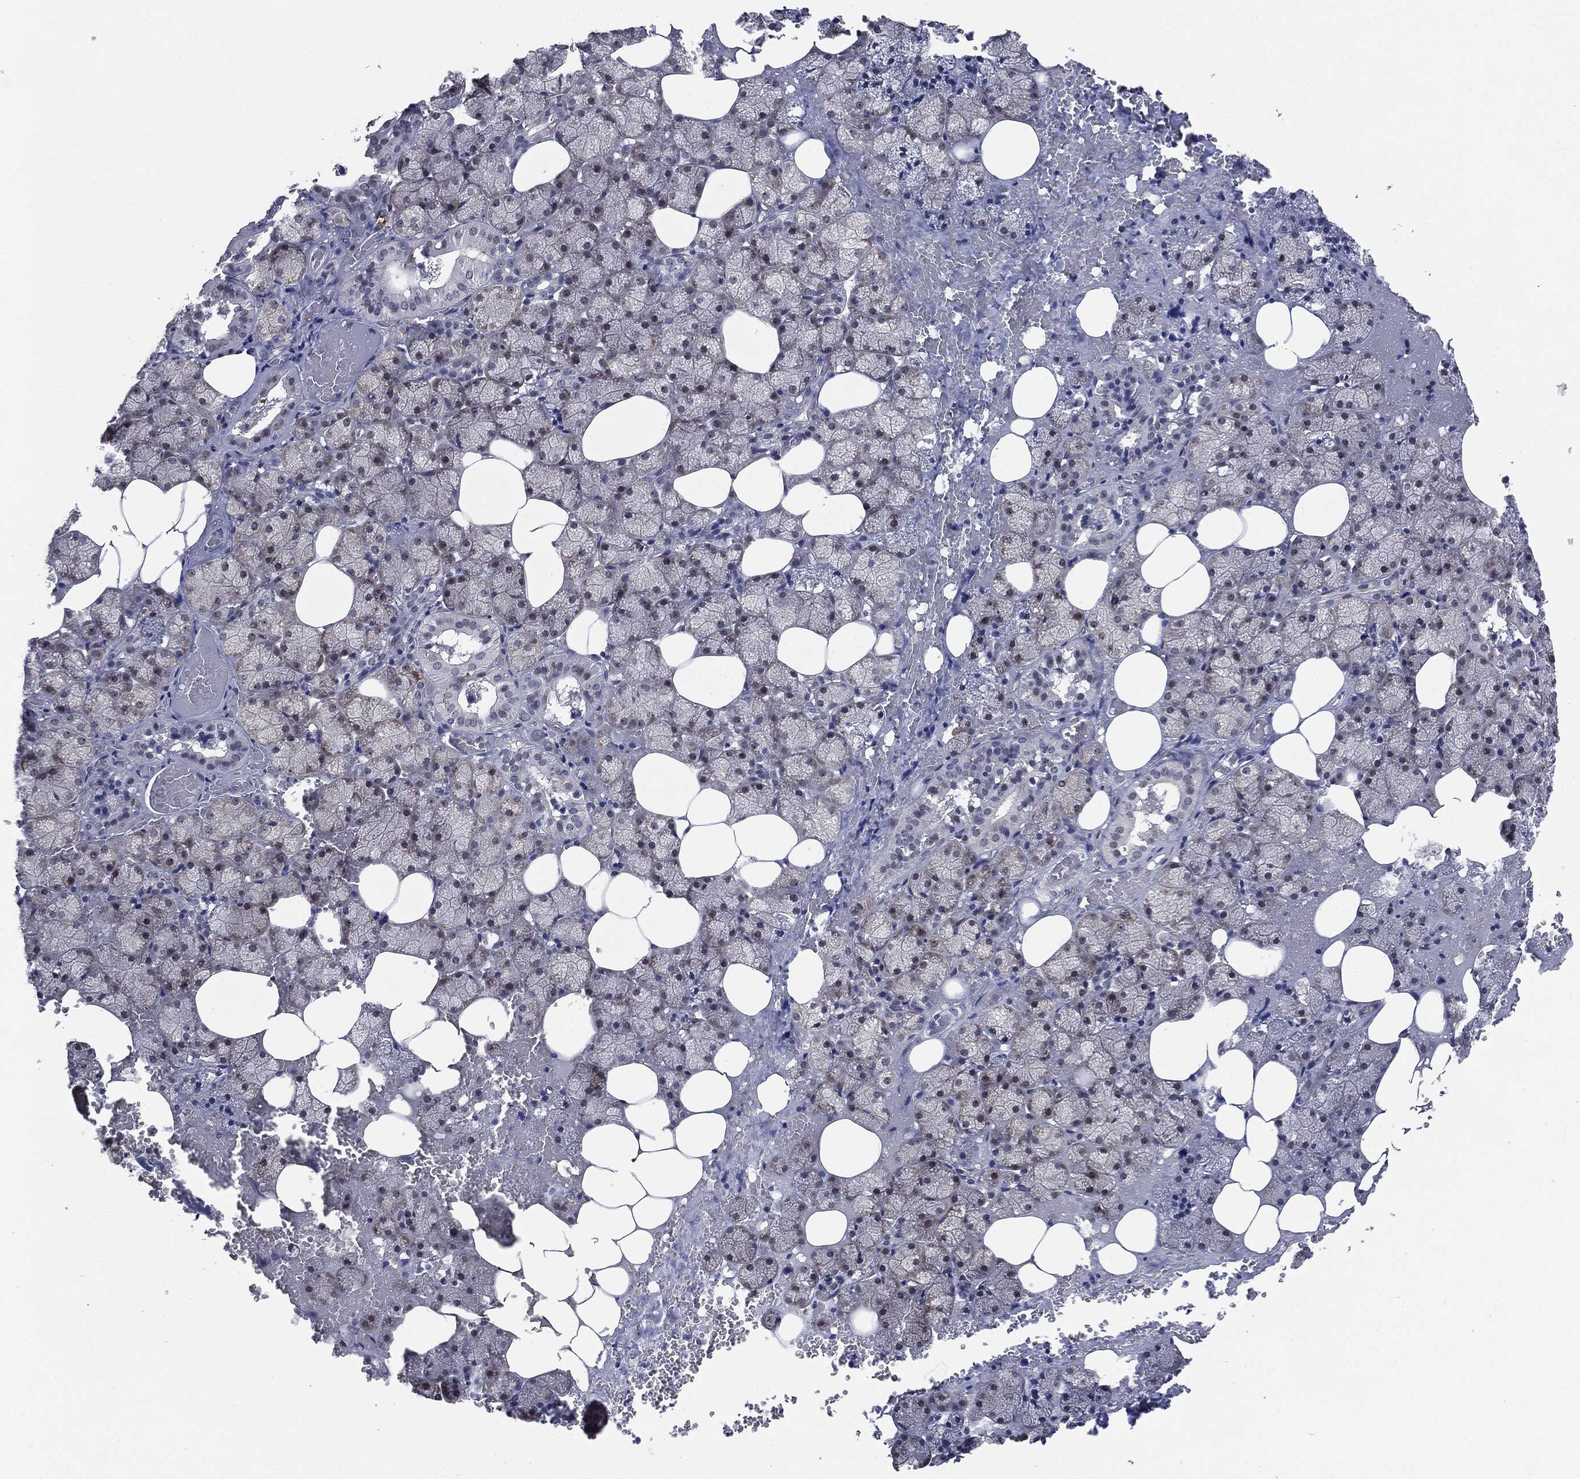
{"staining": {"intensity": "weak", "quantity": "25%-75%", "location": "cytoplasmic/membranous"}, "tissue": "salivary gland", "cell_type": "Glandular cells", "image_type": "normal", "snomed": [{"axis": "morphology", "description": "Normal tissue, NOS"}, {"axis": "topography", "description": "Salivary gland"}], "caption": "Immunohistochemistry of unremarkable salivary gland shows low levels of weak cytoplasmic/membranous staining in approximately 25%-75% of glandular cells.", "gene": "TRMT1L", "patient": {"sex": "male", "age": 38}}